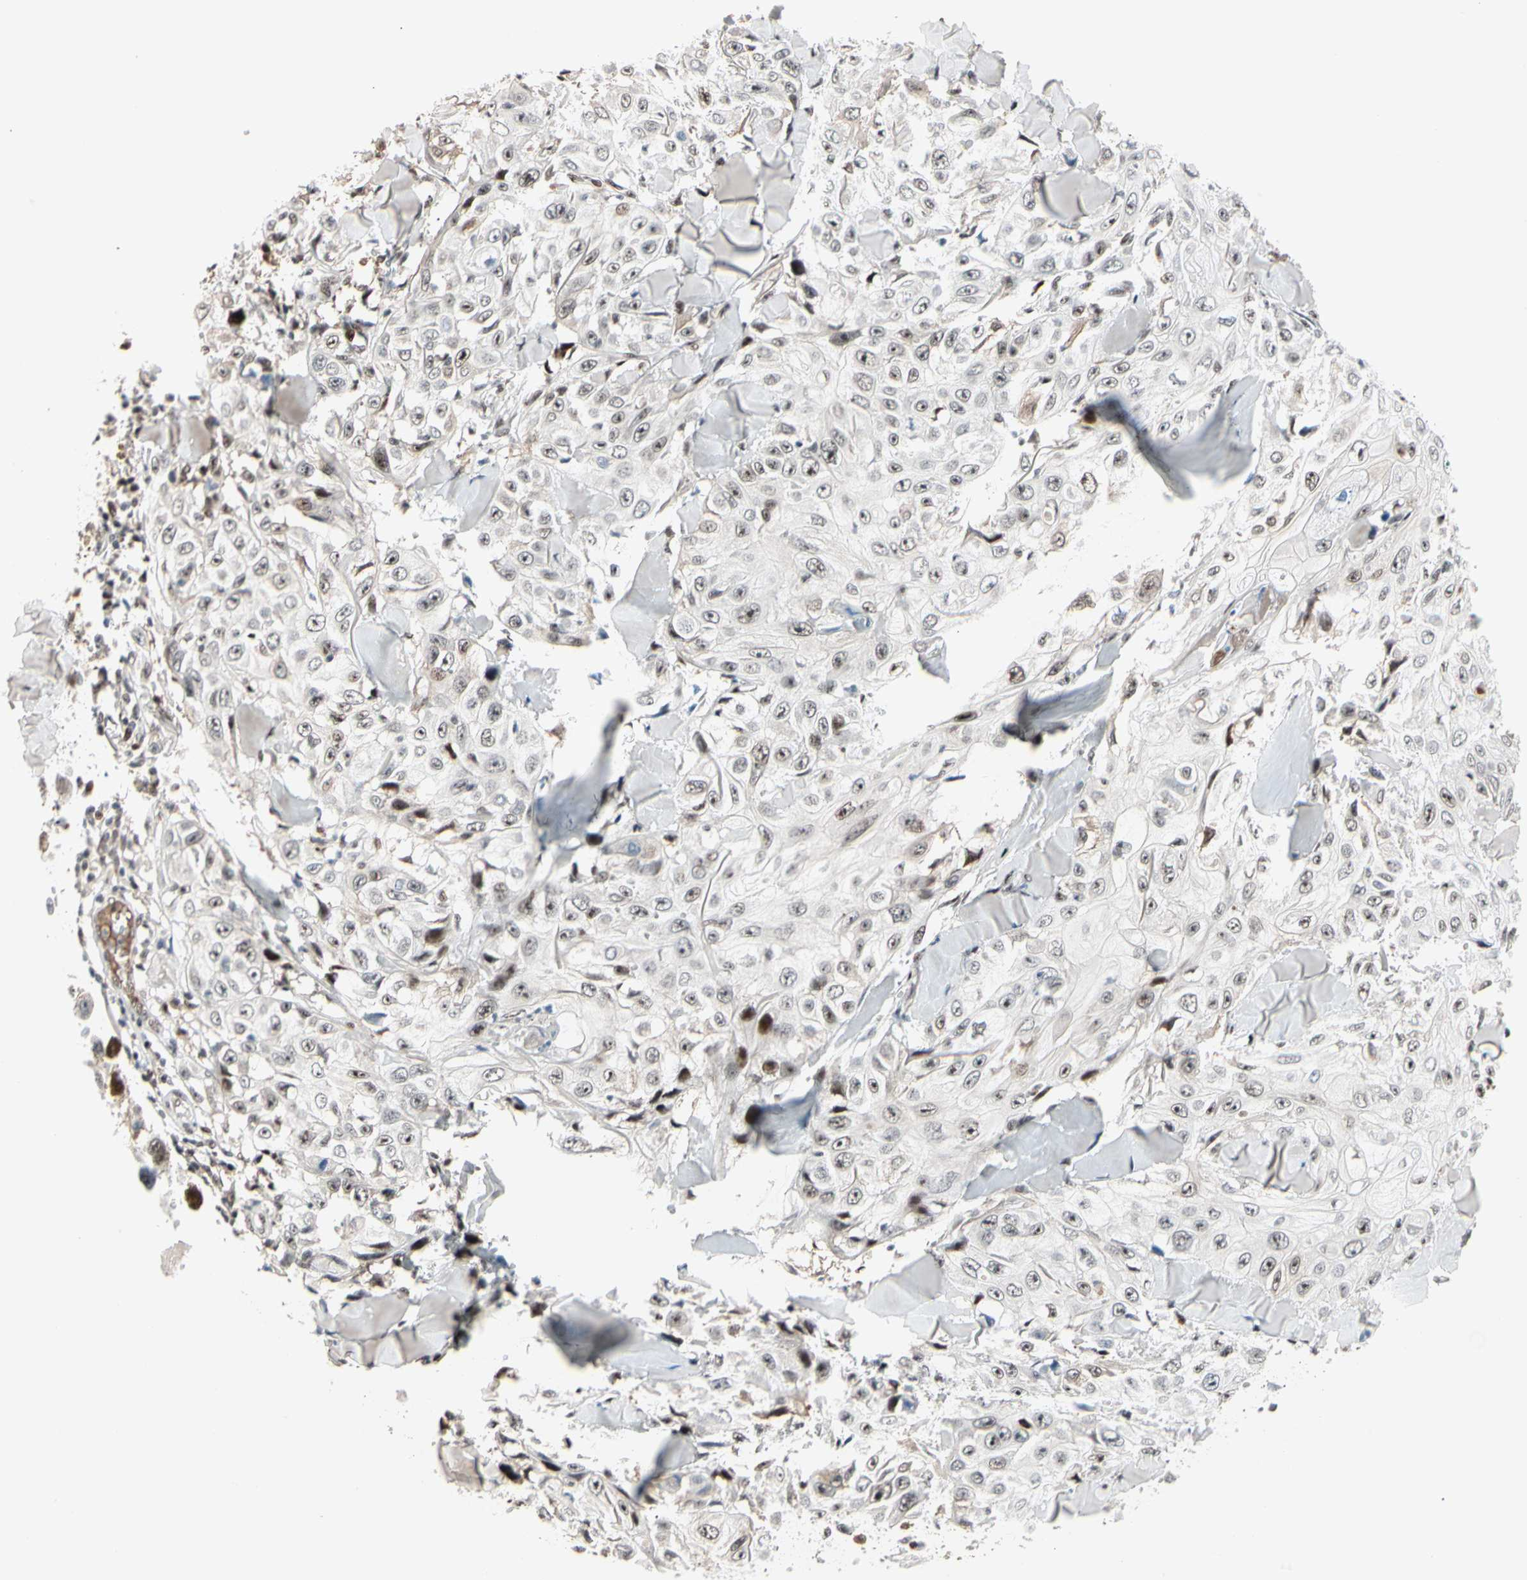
{"staining": {"intensity": "weak", "quantity": "25%-75%", "location": "nuclear"}, "tissue": "skin cancer", "cell_type": "Tumor cells", "image_type": "cancer", "snomed": [{"axis": "morphology", "description": "Squamous cell carcinoma, NOS"}, {"axis": "topography", "description": "Skin"}], "caption": "DAB (3,3'-diaminobenzidine) immunohistochemical staining of human squamous cell carcinoma (skin) demonstrates weak nuclear protein staining in about 25%-75% of tumor cells.", "gene": "FOXO3", "patient": {"sex": "male", "age": 86}}